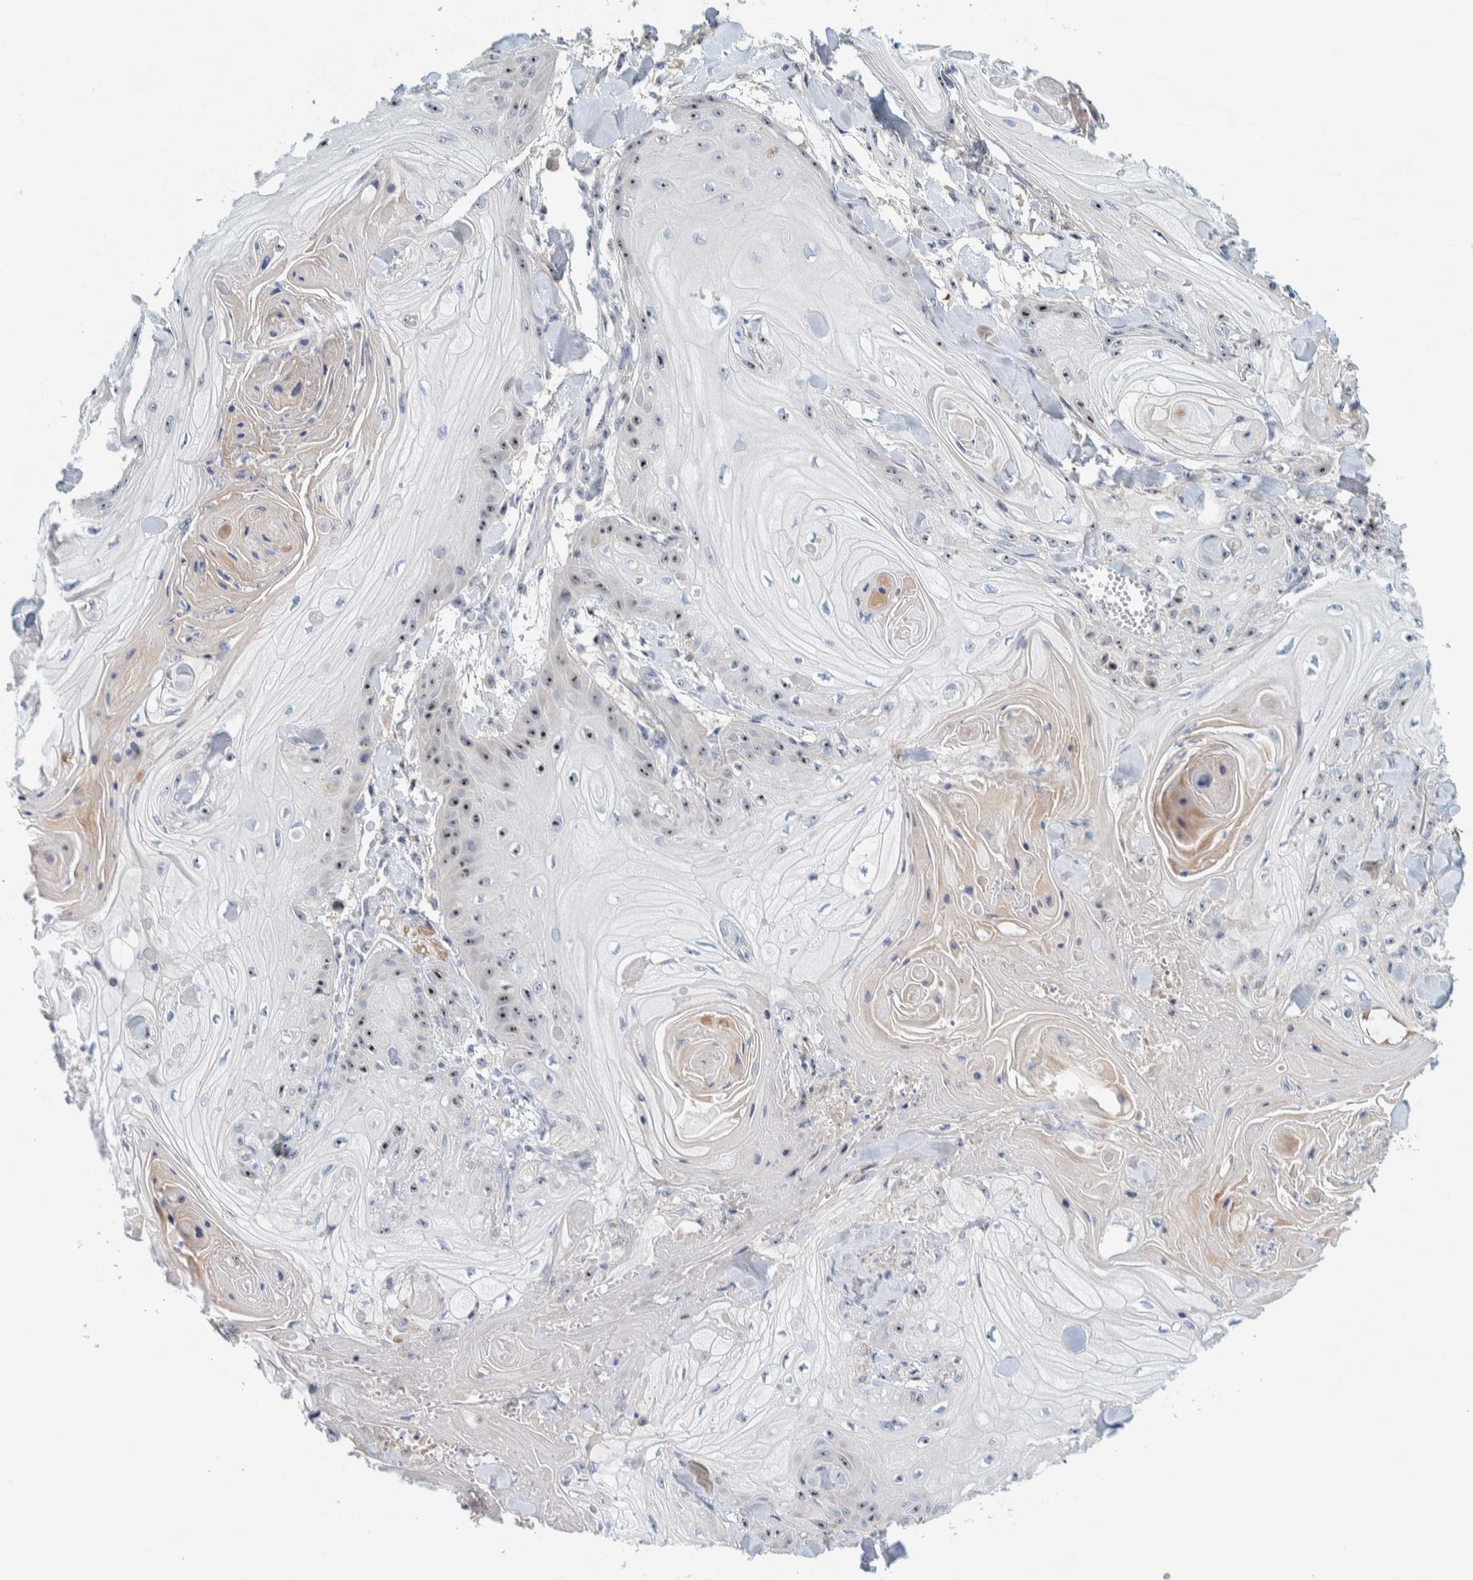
{"staining": {"intensity": "moderate", "quantity": ">75%", "location": "nuclear"}, "tissue": "skin cancer", "cell_type": "Tumor cells", "image_type": "cancer", "snomed": [{"axis": "morphology", "description": "Squamous cell carcinoma, NOS"}, {"axis": "topography", "description": "Skin"}], "caption": "There is medium levels of moderate nuclear expression in tumor cells of skin cancer, as demonstrated by immunohistochemical staining (brown color).", "gene": "NOL11", "patient": {"sex": "male", "age": 74}}